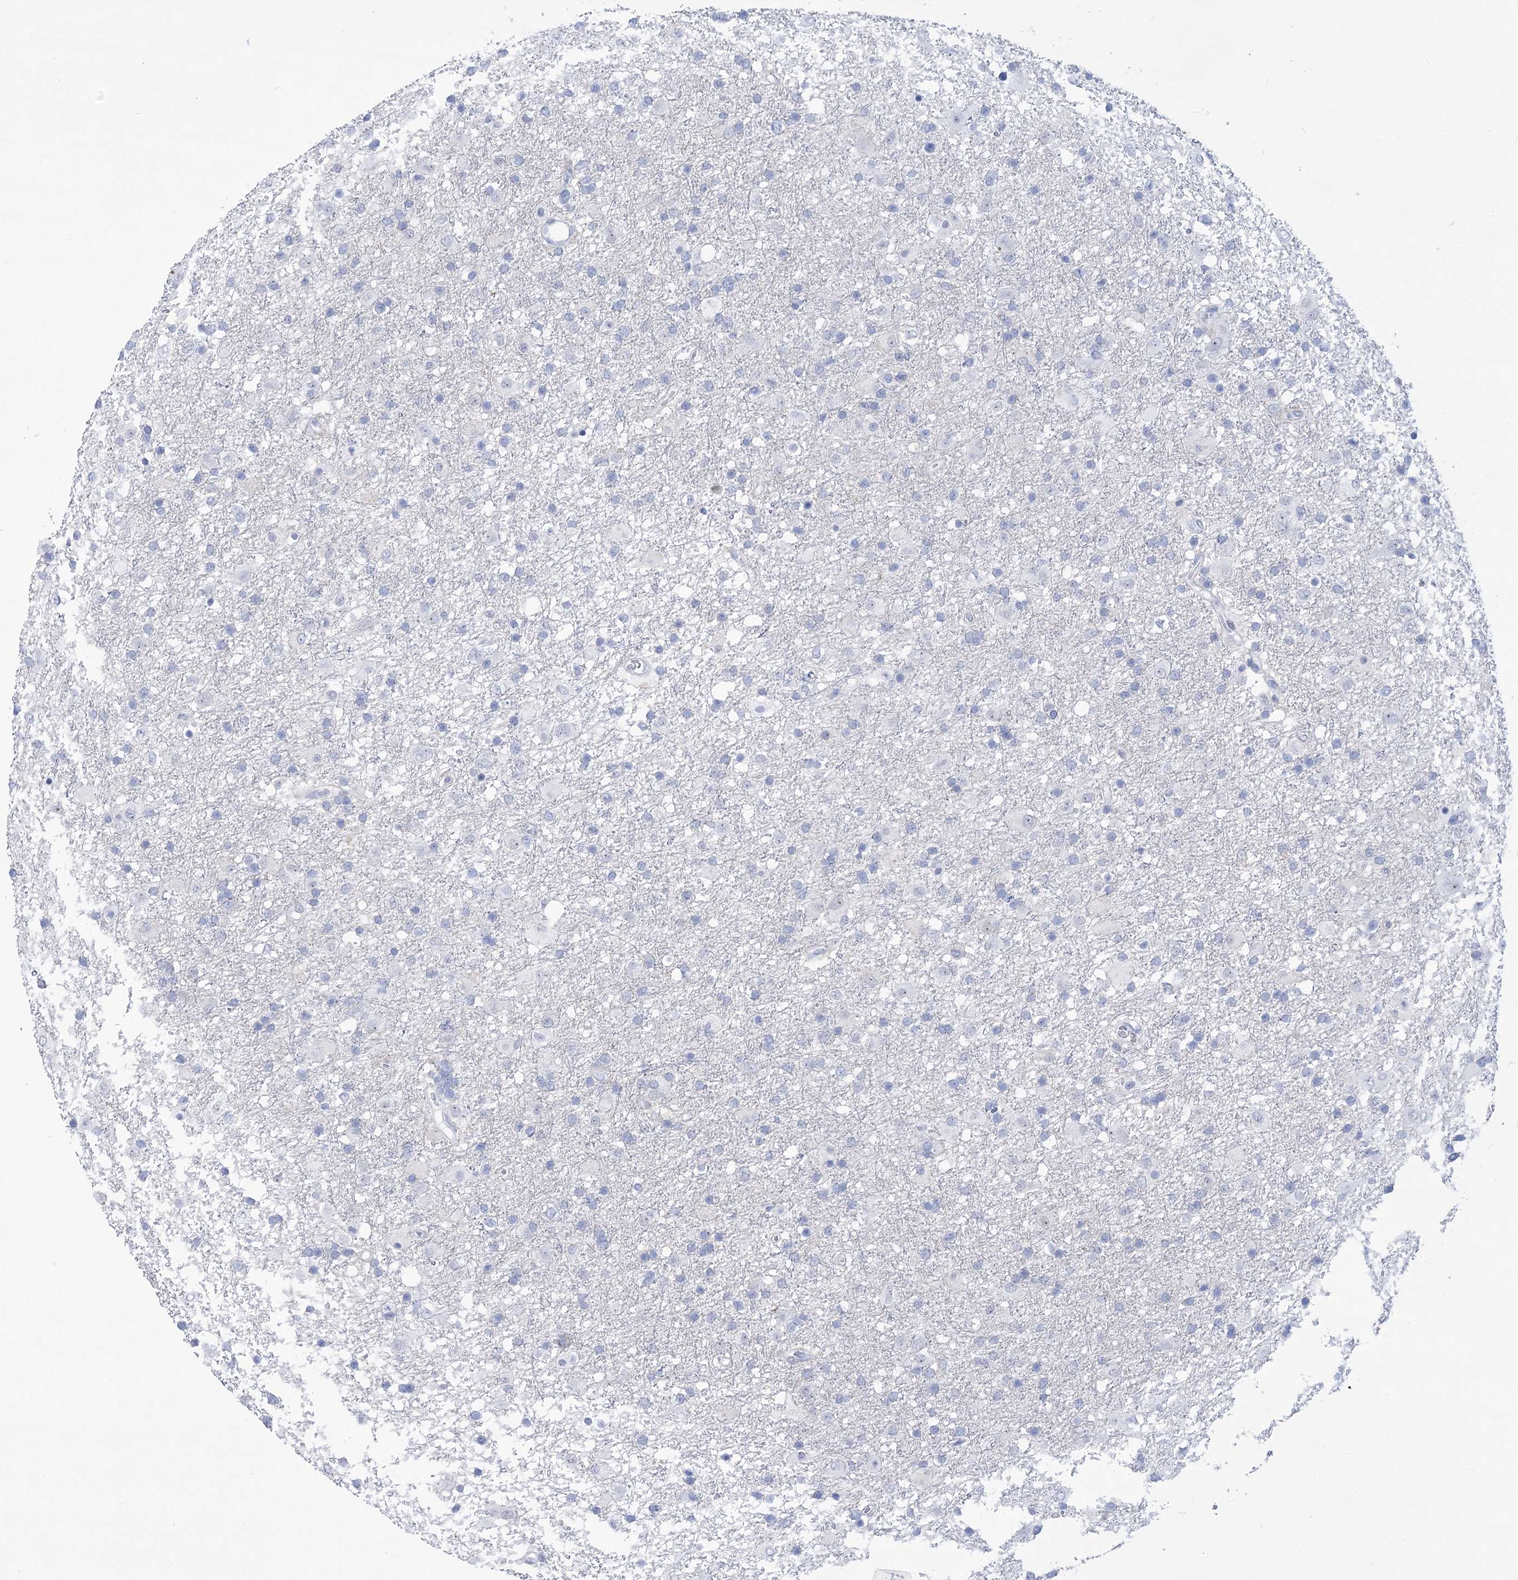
{"staining": {"intensity": "negative", "quantity": "none", "location": "none"}, "tissue": "glioma", "cell_type": "Tumor cells", "image_type": "cancer", "snomed": [{"axis": "morphology", "description": "Glioma, malignant, Low grade"}, {"axis": "topography", "description": "Brain"}], "caption": "Tumor cells show no significant protein positivity in malignant low-grade glioma.", "gene": "HORMAD1", "patient": {"sex": "male", "age": 65}}